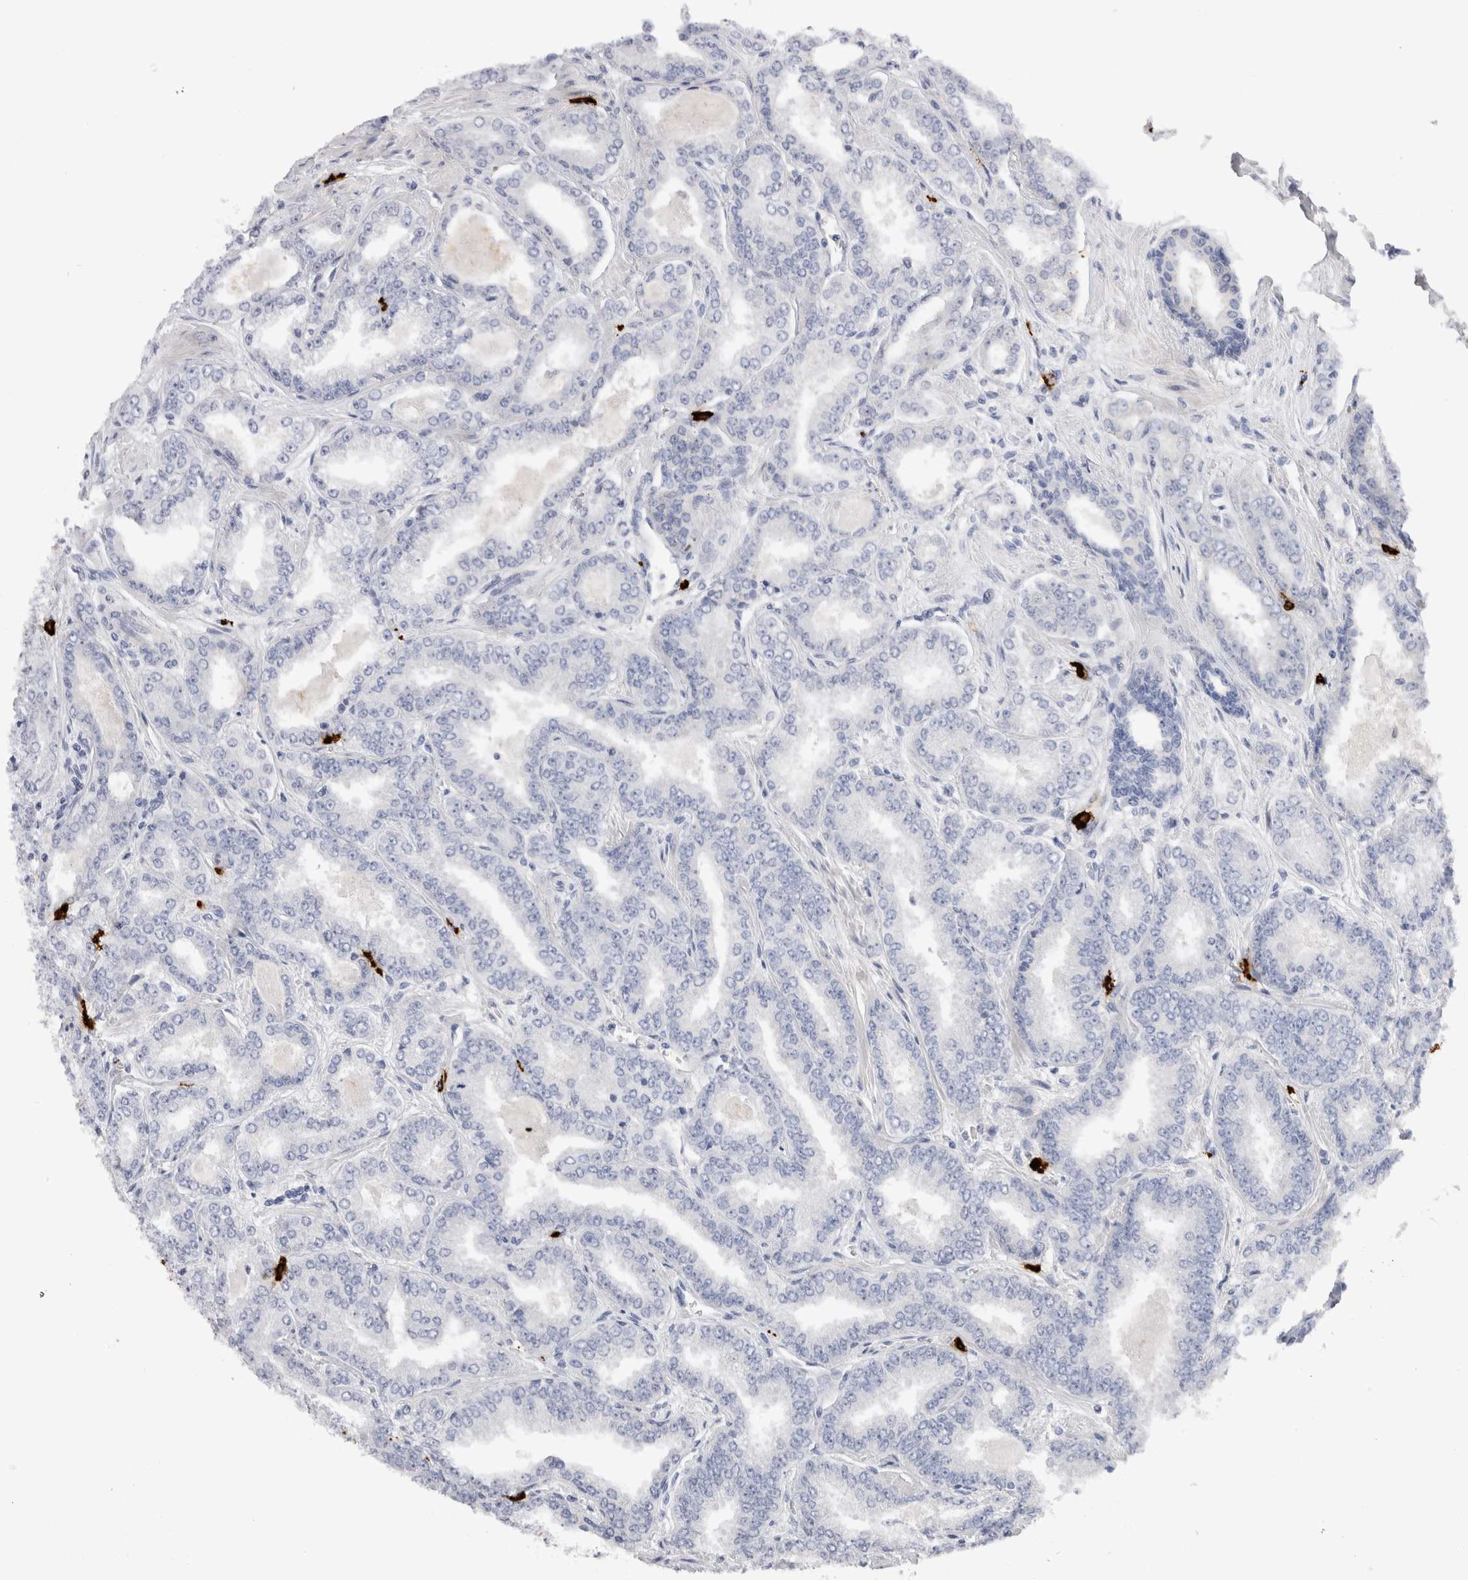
{"staining": {"intensity": "negative", "quantity": "none", "location": "none"}, "tissue": "prostate cancer", "cell_type": "Tumor cells", "image_type": "cancer", "snomed": [{"axis": "morphology", "description": "Adenocarcinoma, High grade"}, {"axis": "topography", "description": "Prostate"}], "caption": "Micrograph shows no significant protein staining in tumor cells of high-grade adenocarcinoma (prostate).", "gene": "SPINK2", "patient": {"sex": "male", "age": 71}}